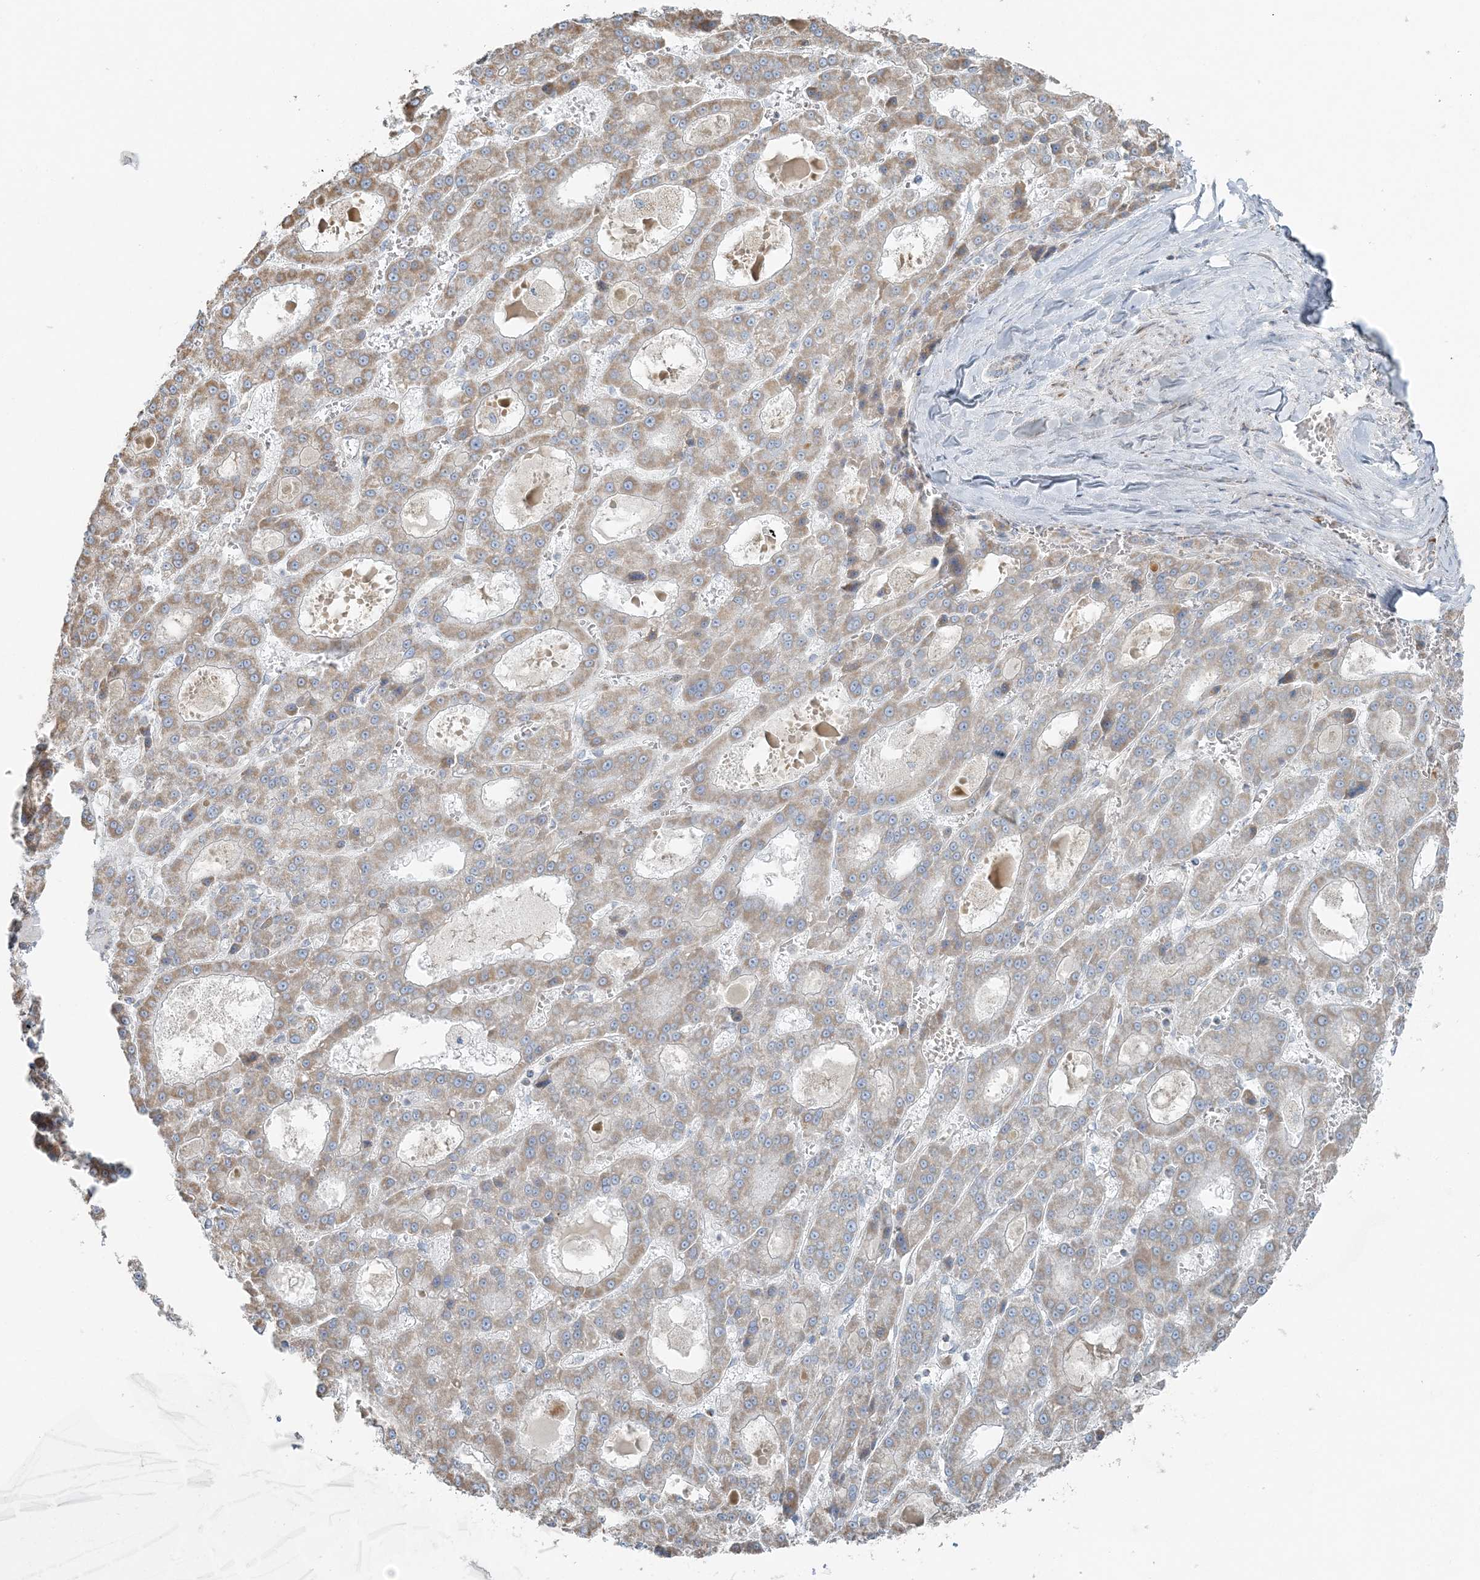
{"staining": {"intensity": "weak", "quantity": ">75%", "location": "cytoplasmic/membranous"}, "tissue": "liver cancer", "cell_type": "Tumor cells", "image_type": "cancer", "snomed": [{"axis": "morphology", "description": "Carcinoma, Hepatocellular, NOS"}, {"axis": "topography", "description": "Liver"}], "caption": "Human liver cancer stained with a protein marker shows weak staining in tumor cells.", "gene": "SLC22A16", "patient": {"sex": "male", "age": 70}}